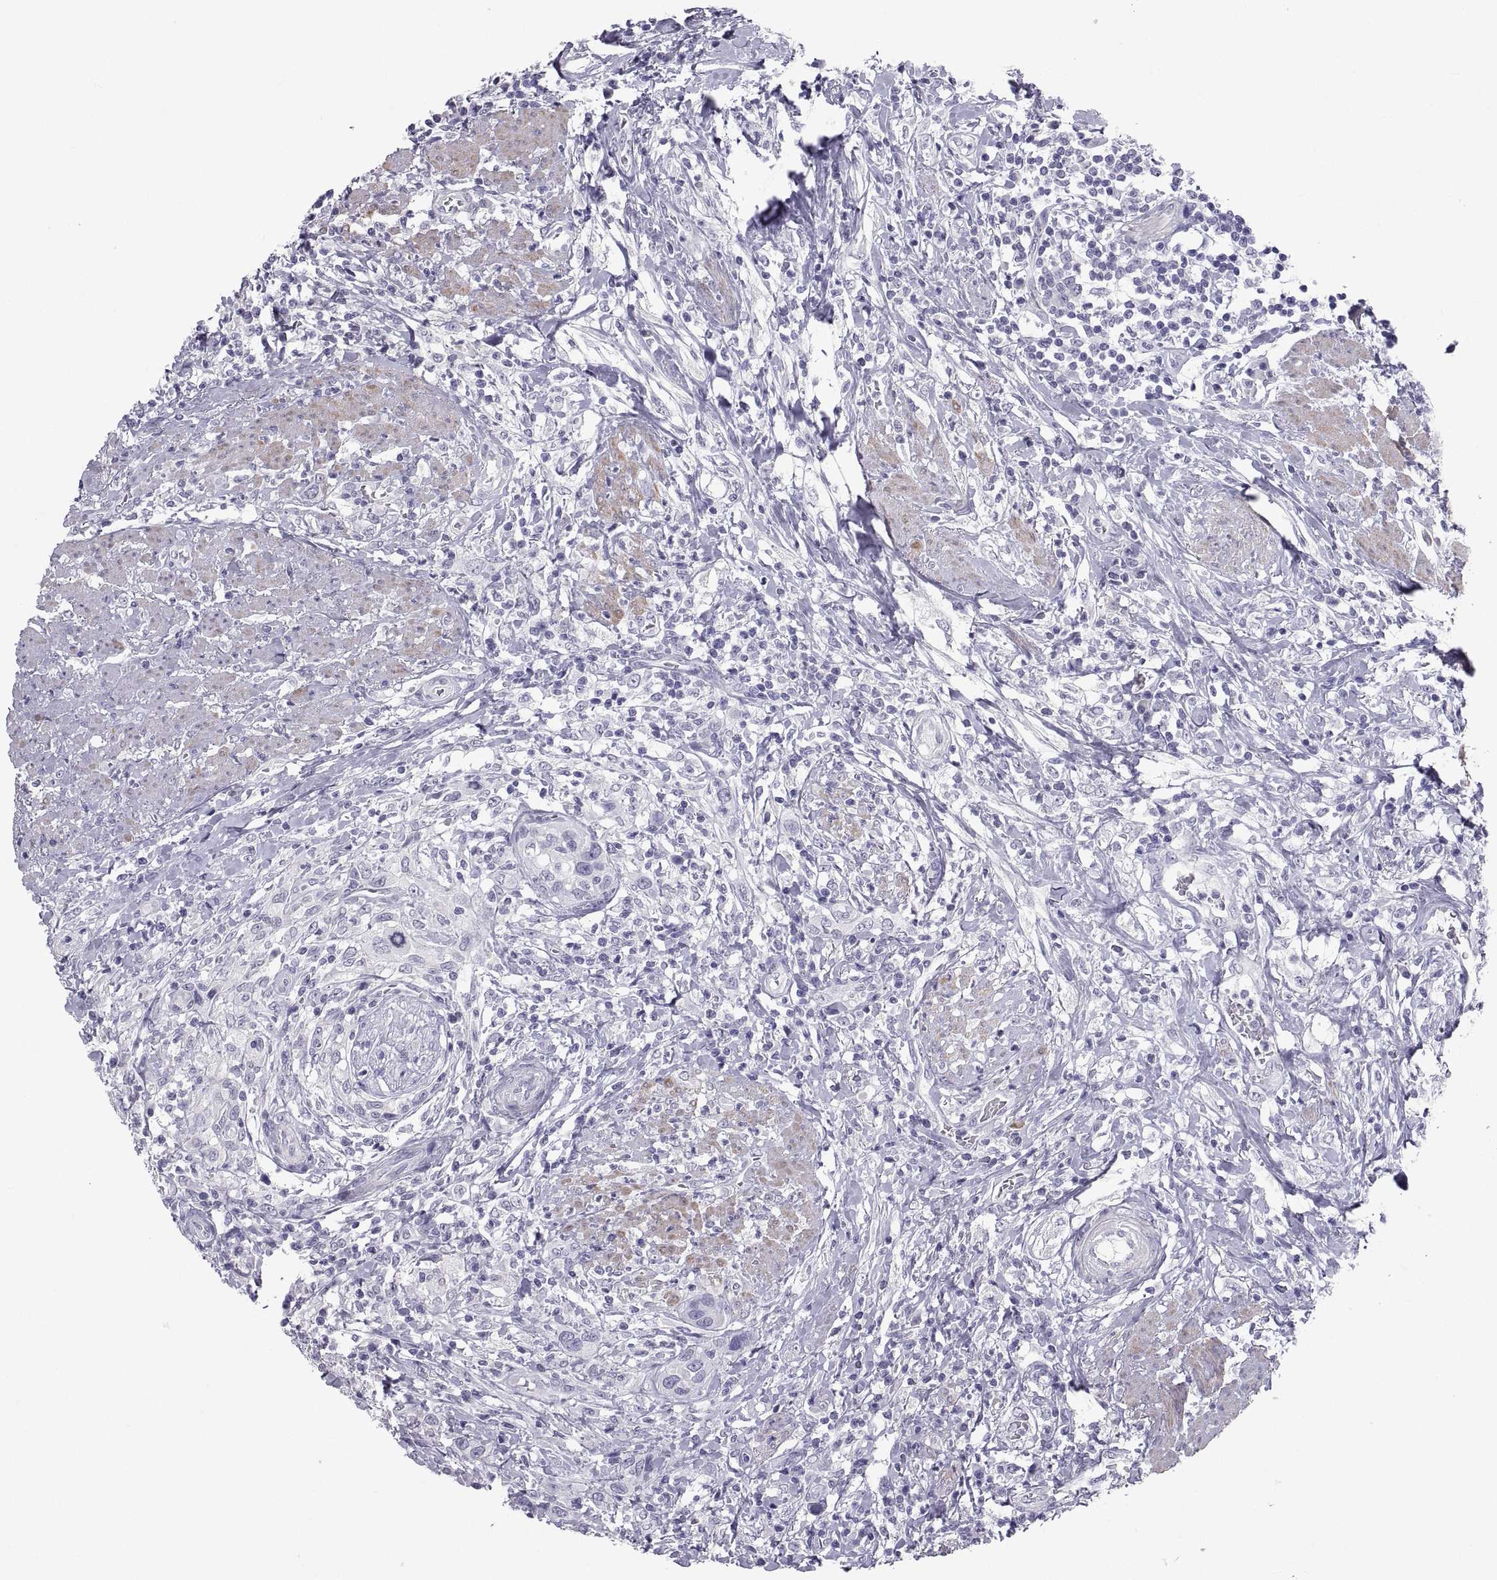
{"staining": {"intensity": "negative", "quantity": "none", "location": "none"}, "tissue": "urothelial cancer", "cell_type": "Tumor cells", "image_type": "cancer", "snomed": [{"axis": "morphology", "description": "Urothelial carcinoma, NOS"}, {"axis": "morphology", "description": "Urothelial carcinoma, High grade"}, {"axis": "topography", "description": "Urinary bladder"}], "caption": "The micrograph exhibits no staining of tumor cells in urothelial cancer.", "gene": "IGSF1", "patient": {"sex": "female", "age": 64}}